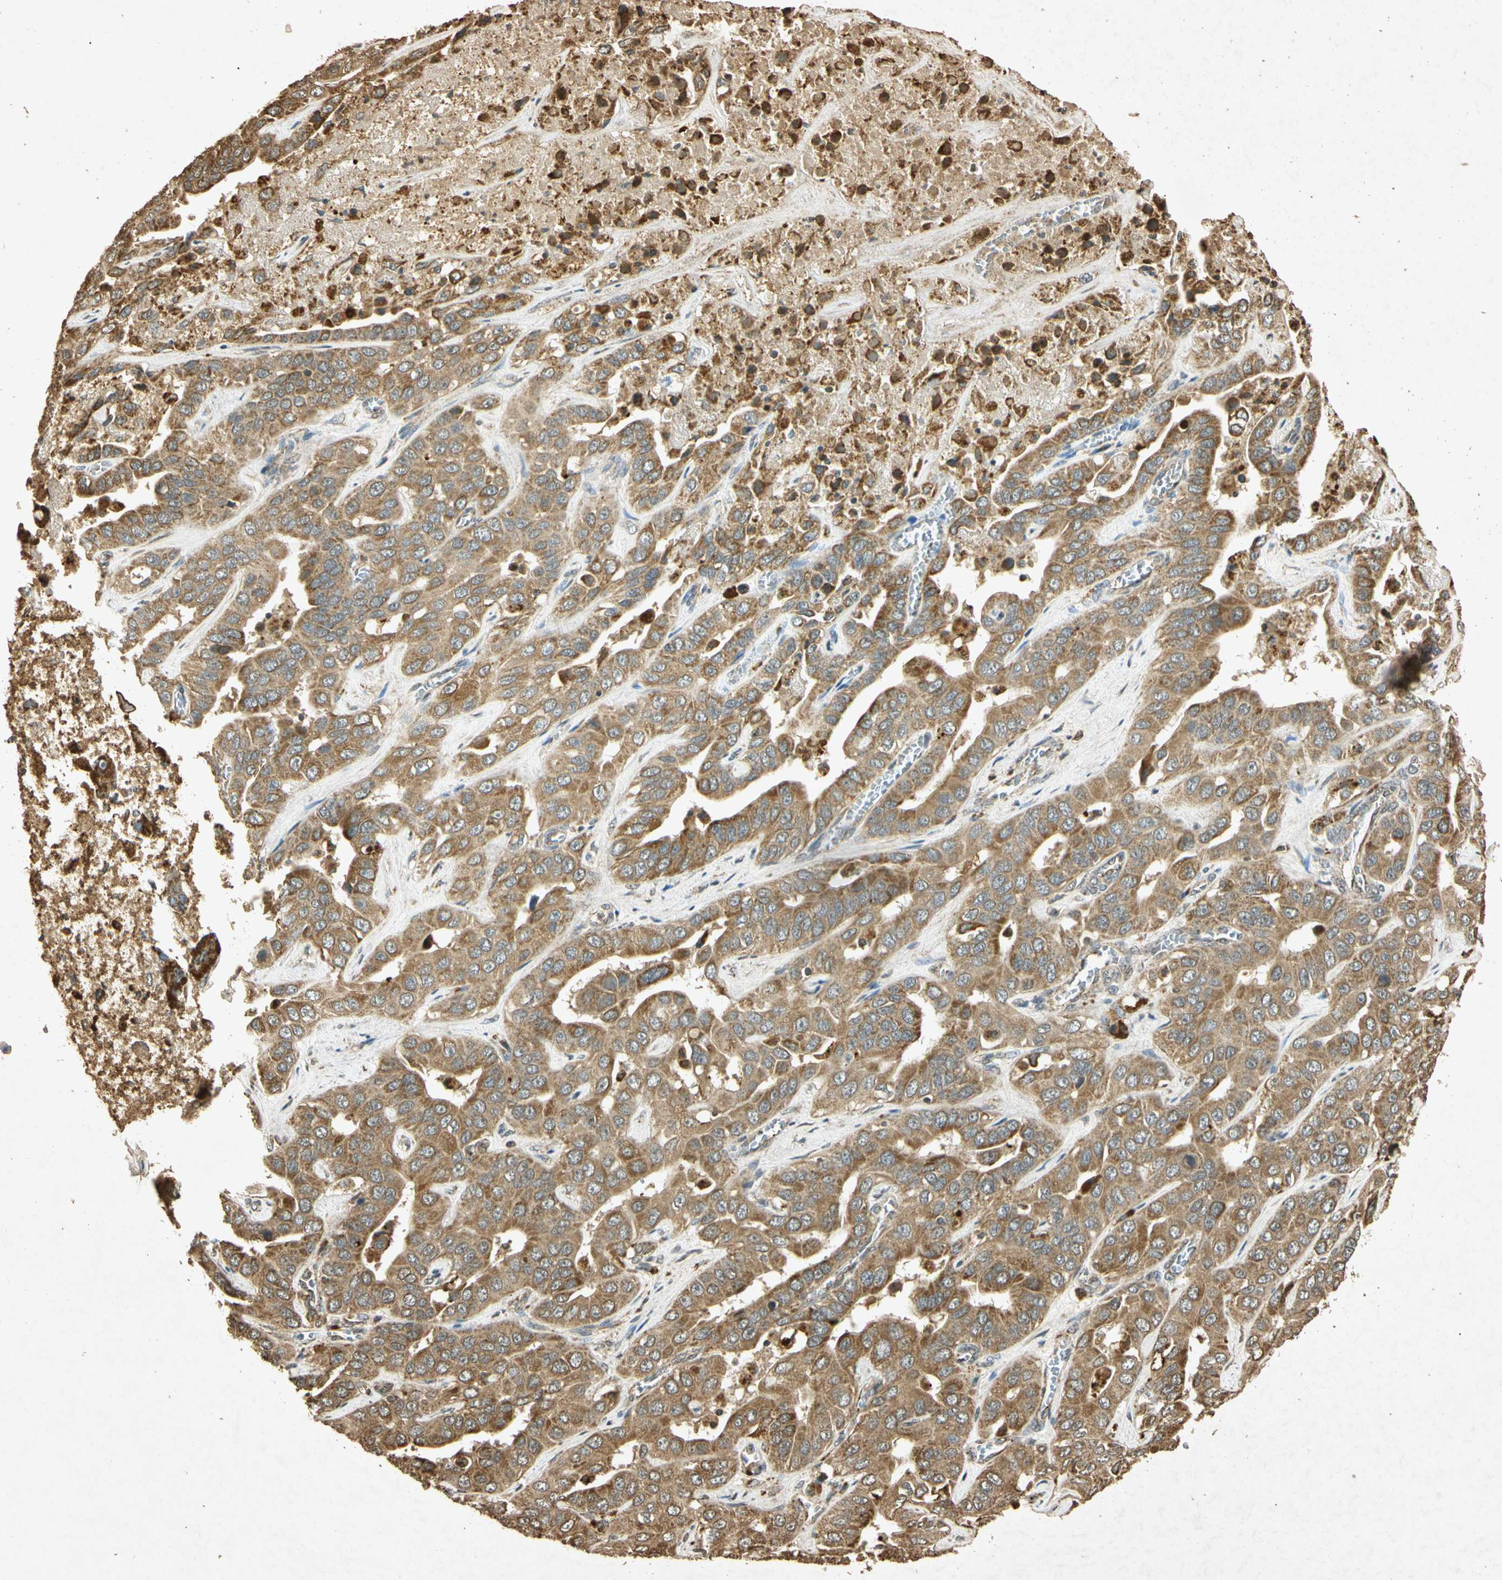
{"staining": {"intensity": "moderate", "quantity": ">75%", "location": "cytoplasmic/membranous"}, "tissue": "liver cancer", "cell_type": "Tumor cells", "image_type": "cancer", "snomed": [{"axis": "morphology", "description": "Cholangiocarcinoma"}, {"axis": "topography", "description": "Liver"}], "caption": "Protein expression analysis of liver cancer (cholangiocarcinoma) reveals moderate cytoplasmic/membranous positivity in about >75% of tumor cells.", "gene": "PRDX3", "patient": {"sex": "female", "age": 52}}